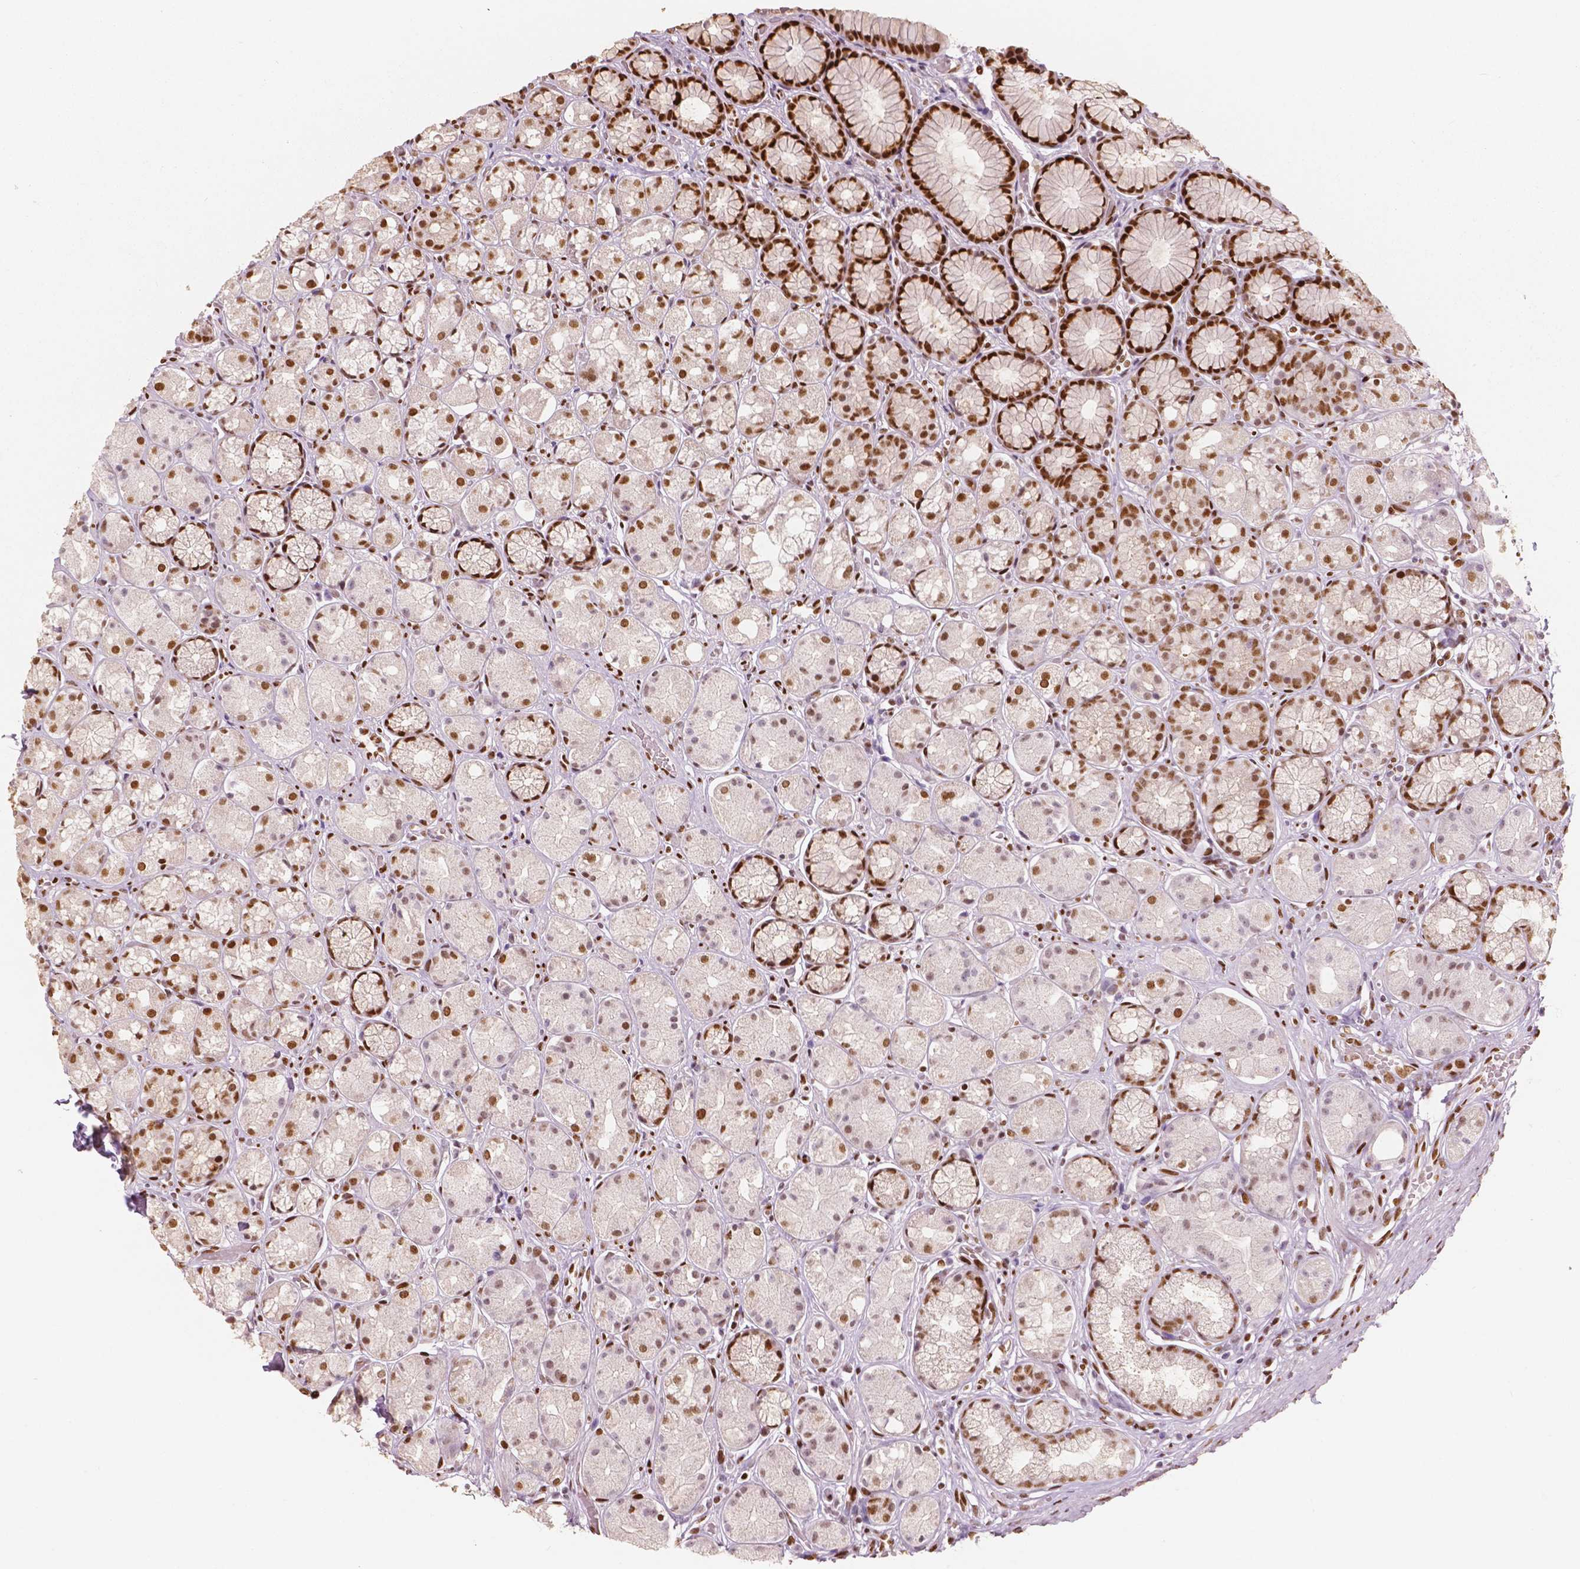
{"staining": {"intensity": "strong", "quantity": ">75%", "location": "nuclear"}, "tissue": "stomach", "cell_type": "Glandular cells", "image_type": "normal", "snomed": [{"axis": "morphology", "description": "Normal tissue, NOS"}, {"axis": "topography", "description": "Stomach"}], "caption": "Immunohistochemical staining of unremarkable stomach shows >75% levels of strong nuclear protein positivity in approximately >75% of glandular cells. Immunohistochemistry stains the protein of interest in brown and the nuclei are stained blue.", "gene": "BRD4", "patient": {"sex": "male", "age": 70}}